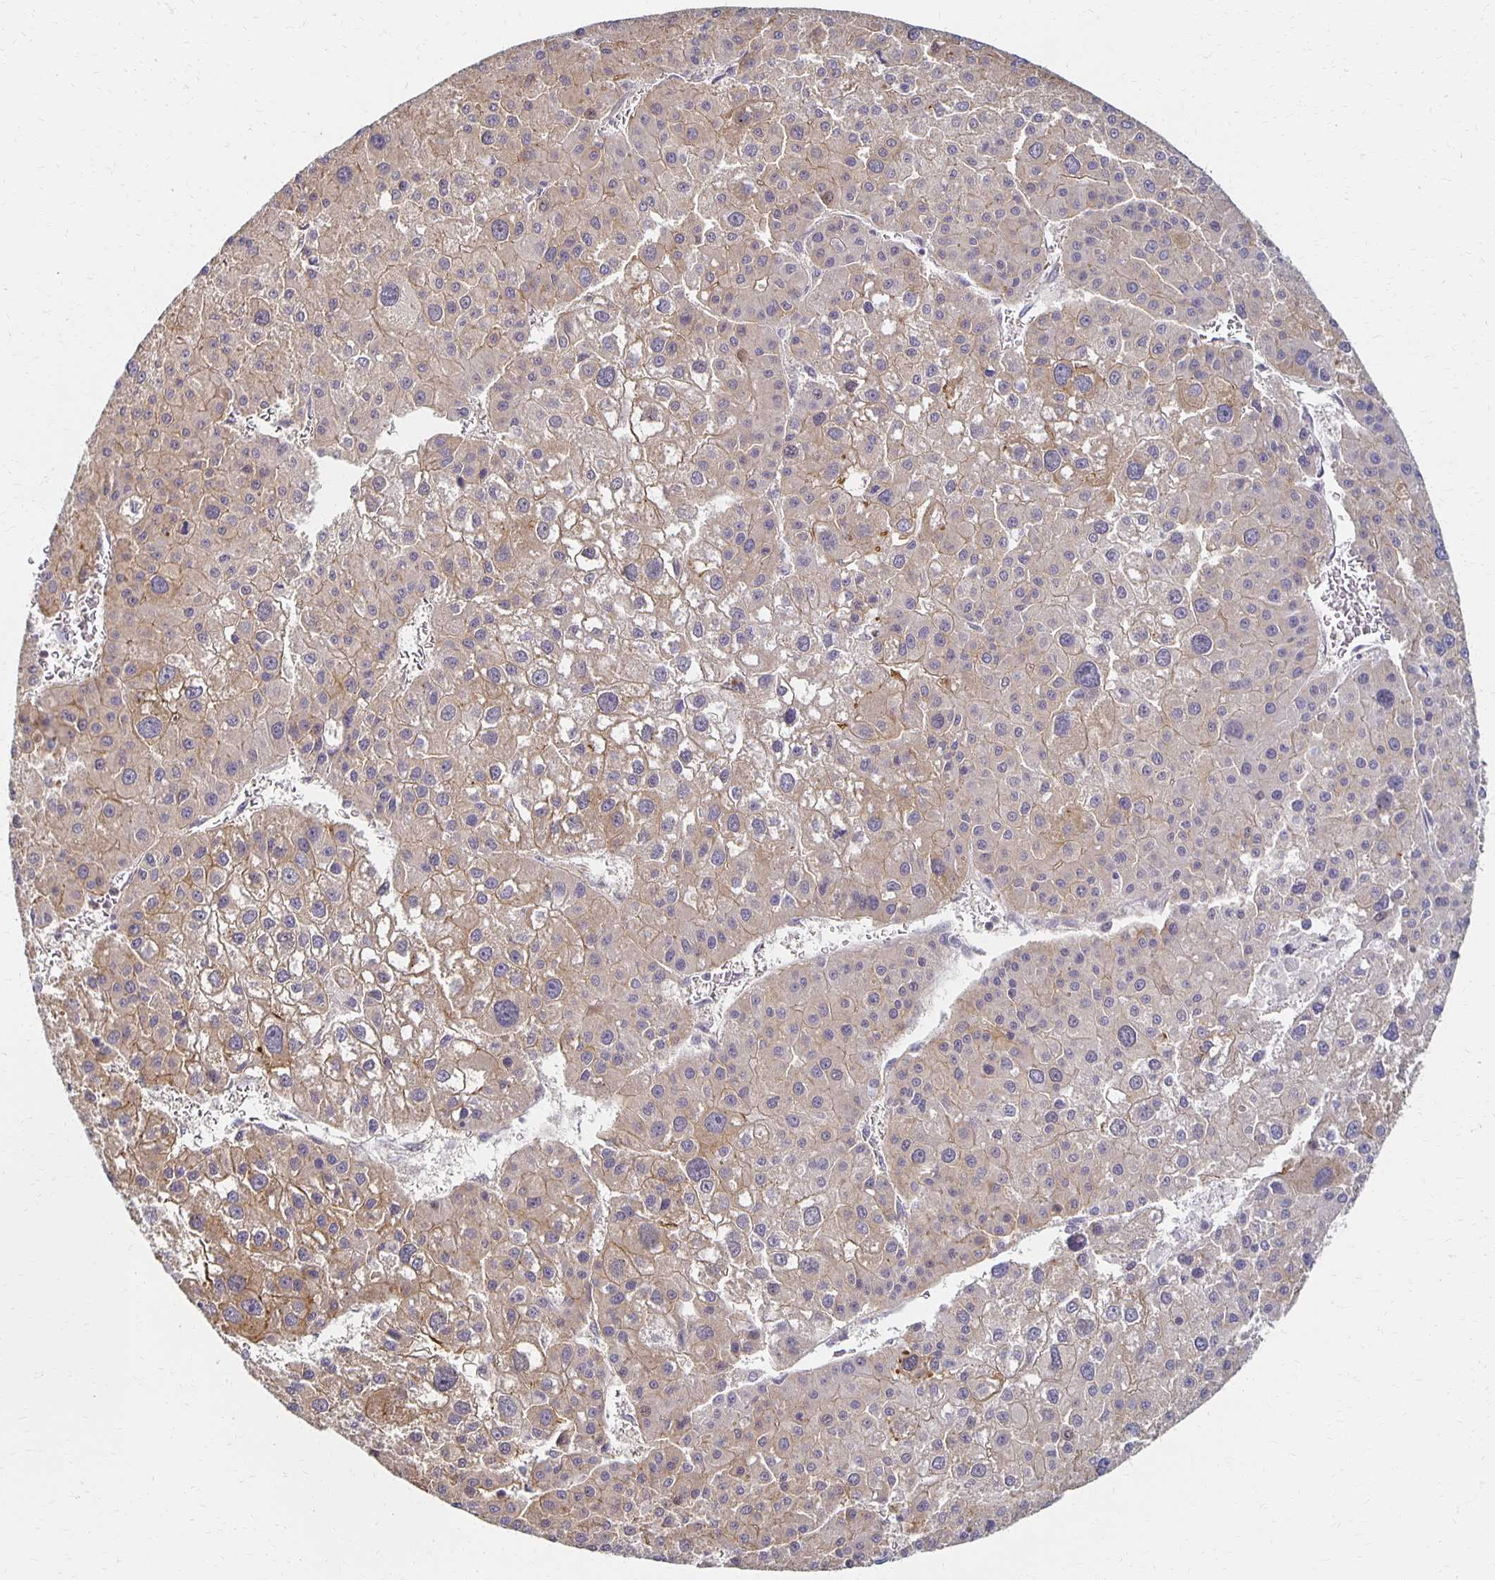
{"staining": {"intensity": "weak", "quantity": ">75%", "location": "cytoplasmic/membranous"}, "tissue": "liver cancer", "cell_type": "Tumor cells", "image_type": "cancer", "snomed": [{"axis": "morphology", "description": "Carcinoma, Hepatocellular, NOS"}, {"axis": "topography", "description": "Liver"}], "caption": "This micrograph displays hepatocellular carcinoma (liver) stained with immunohistochemistry (IHC) to label a protein in brown. The cytoplasmic/membranous of tumor cells show weak positivity for the protein. Nuclei are counter-stained blue.", "gene": "SORL1", "patient": {"sex": "male", "age": 73}}